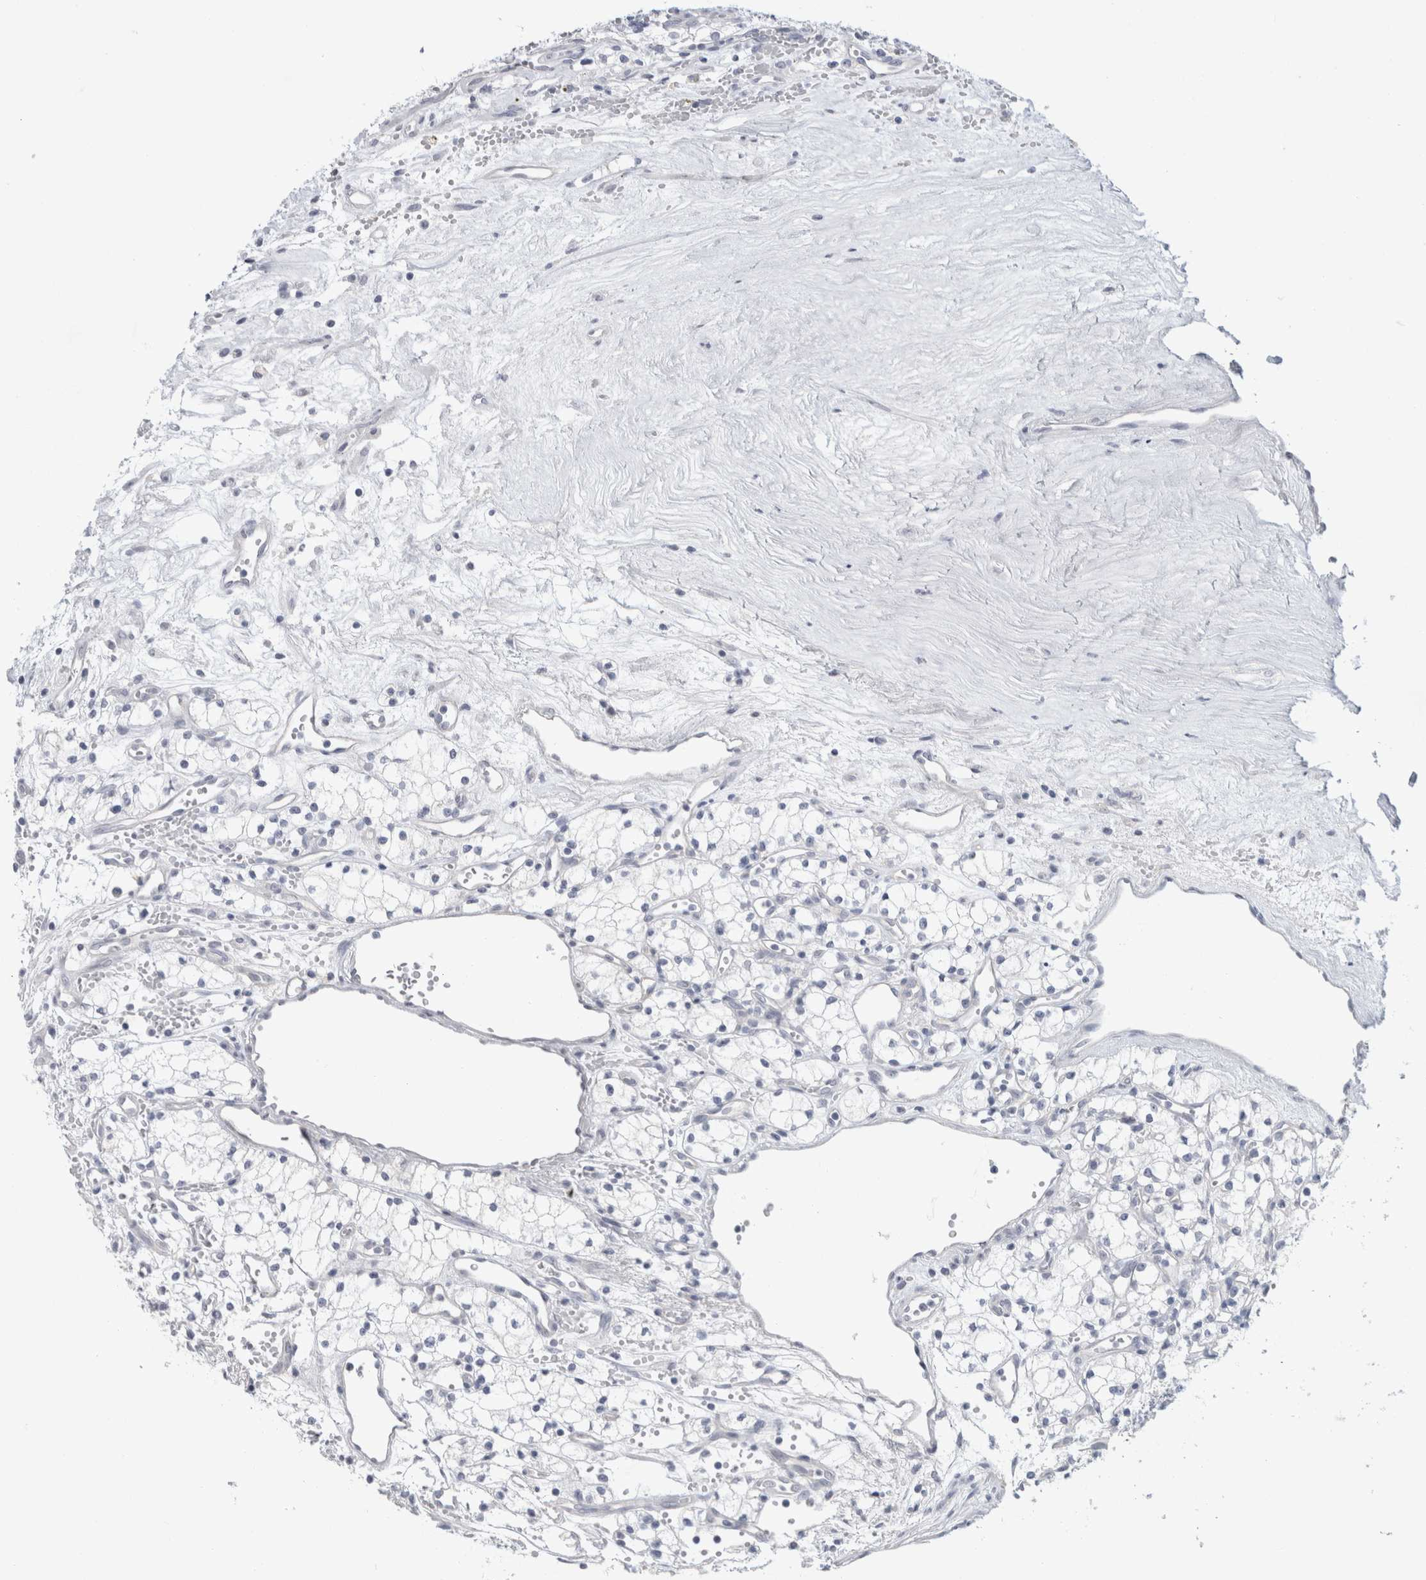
{"staining": {"intensity": "negative", "quantity": "none", "location": "none"}, "tissue": "renal cancer", "cell_type": "Tumor cells", "image_type": "cancer", "snomed": [{"axis": "morphology", "description": "Adenocarcinoma, NOS"}, {"axis": "topography", "description": "Kidney"}], "caption": "The immunohistochemistry histopathology image has no significant staining in tumor cells of renal cancer (adenocarcinoma) tissue. (IHC, brightfield microscopy, high magnification).", "gene": "TONSL", "patient": {"sex": "male", "age": 59}}